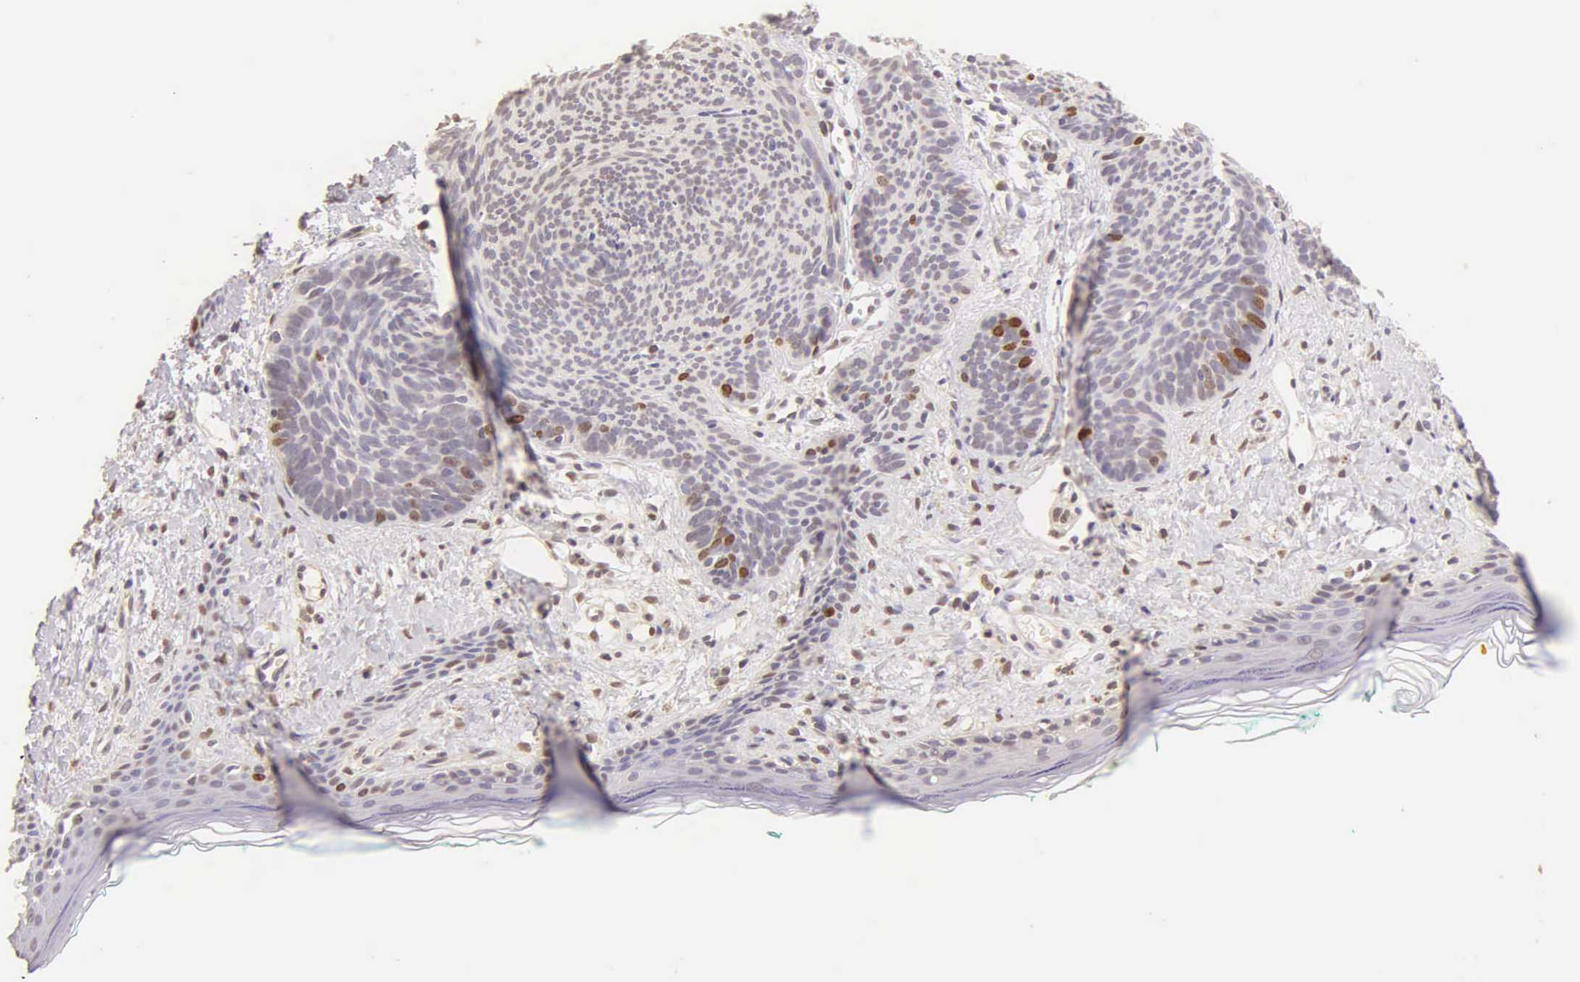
{"staining": {"intensity": "moderate", "quantity": "<25%", "location": "nuclear"}, "tissue": "skin cancer", "cell_type": "Tumor cells", "image_type": "cancer", "snomed": [{"axis": "morphology", "description": "Basal cell carcinoma"}, {"axis": "topography", "description": "Skin"}], "caption": "Moderate nuclear protein staining is identified in approximately <25% of tumor cells in skin basal cell carcinoma. The protein of interest is stained brown, and the nuclei are stained in blue (DAB (3,3'-diaminobenzidine) IHC with brightfield microscopy, high magnification).", "gene": "MKI67", "patient": {"sex": "female", "age": 81}}